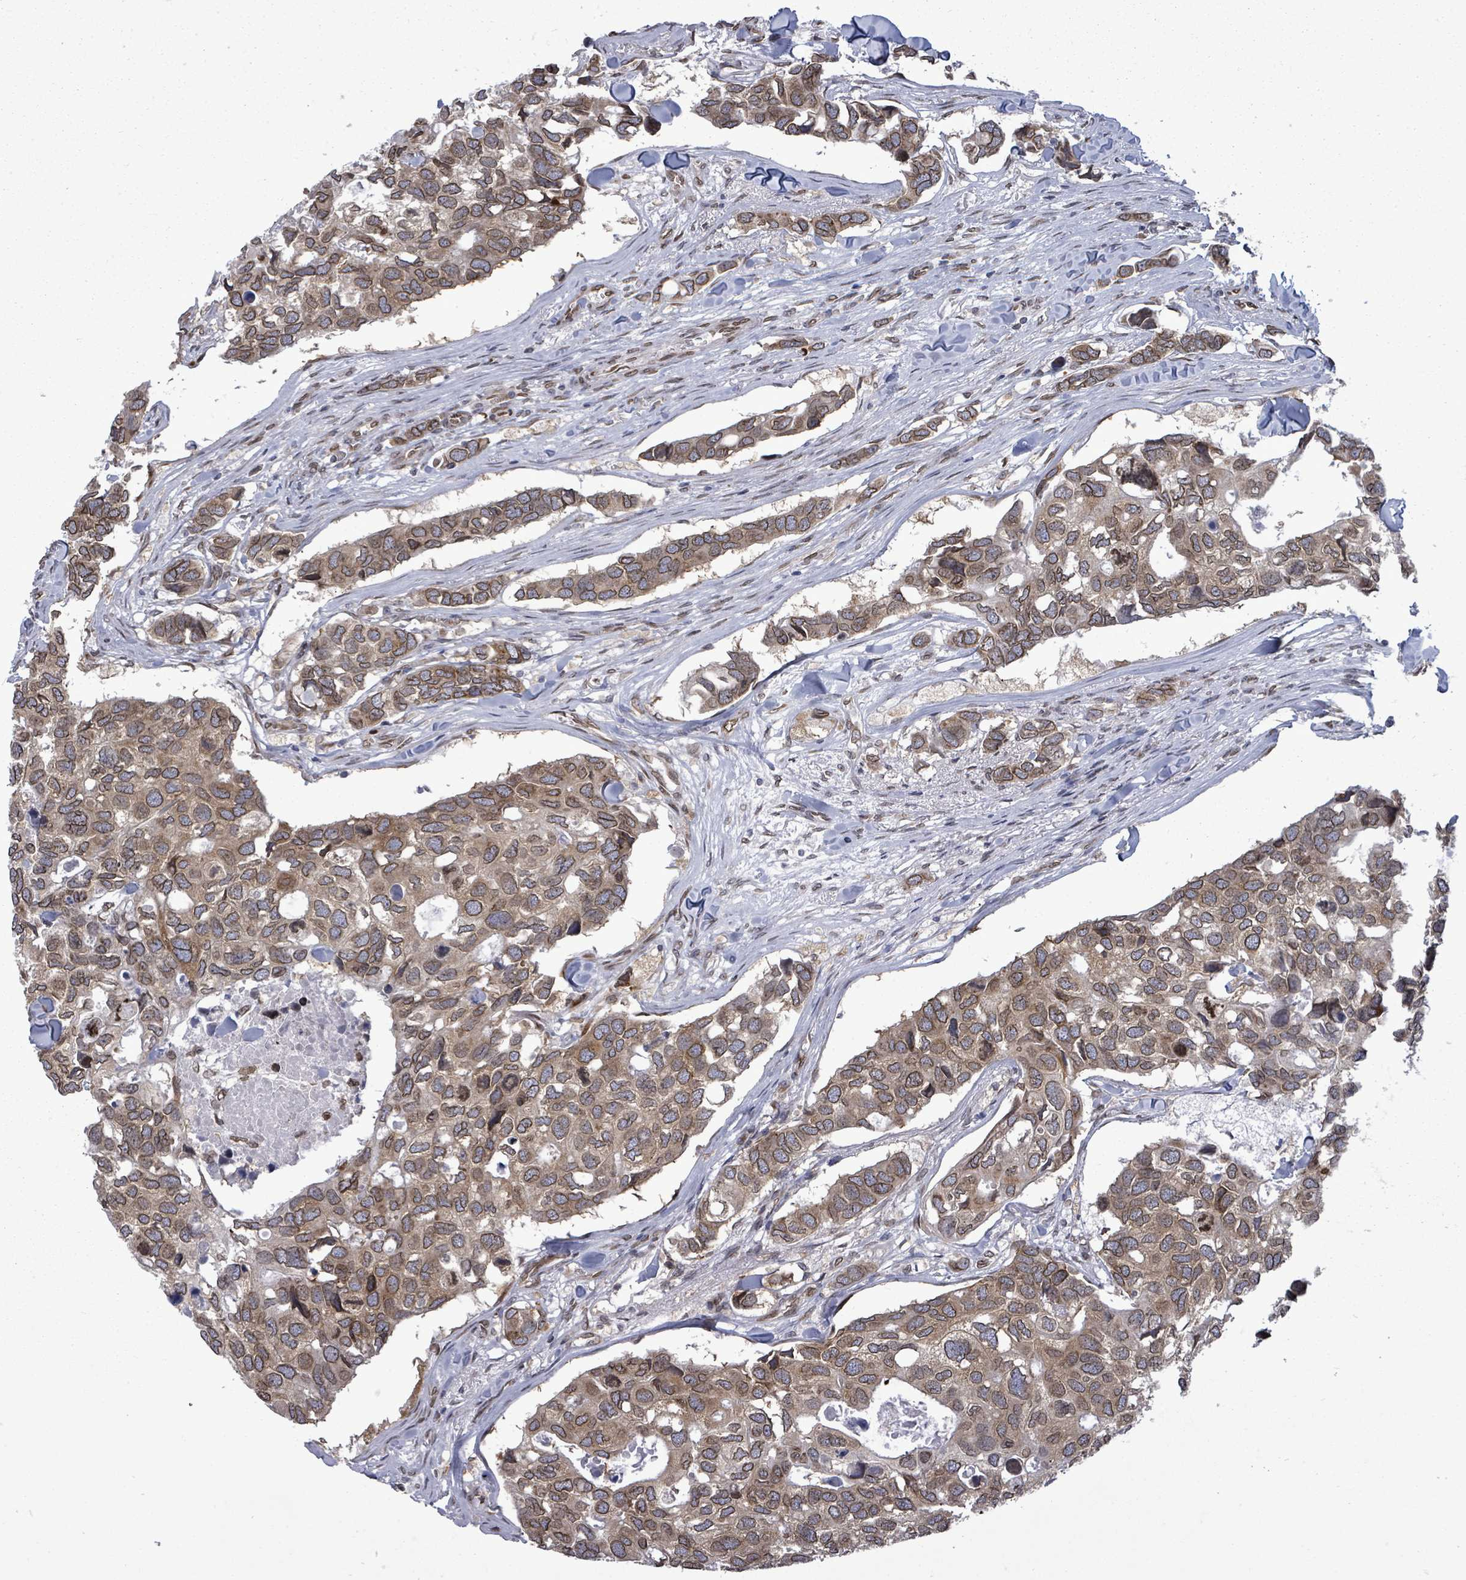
{"staining": {"intensity": "moderate", "quantity": ">75%", "location": "cytoplasmic/membranous,nuclear"}, "tissue": "breast cancer", "cell_type": "Tumor cells", "image_type": "cancer", "snomed": [{"axis": "morphology", "description": "Duct carcinoma"}, {"axis": "topography", "description": "Breast"}], "caption": "Immunohistochemistry (DAB) staining of breast invasive ductal carcinoma shows moderate cytoplasmic/membranous and nuclear protein staining in about >75% of tumor cells.", "gene": "ARFGAP1", "patient": {"sex": "female", "age": 83}}